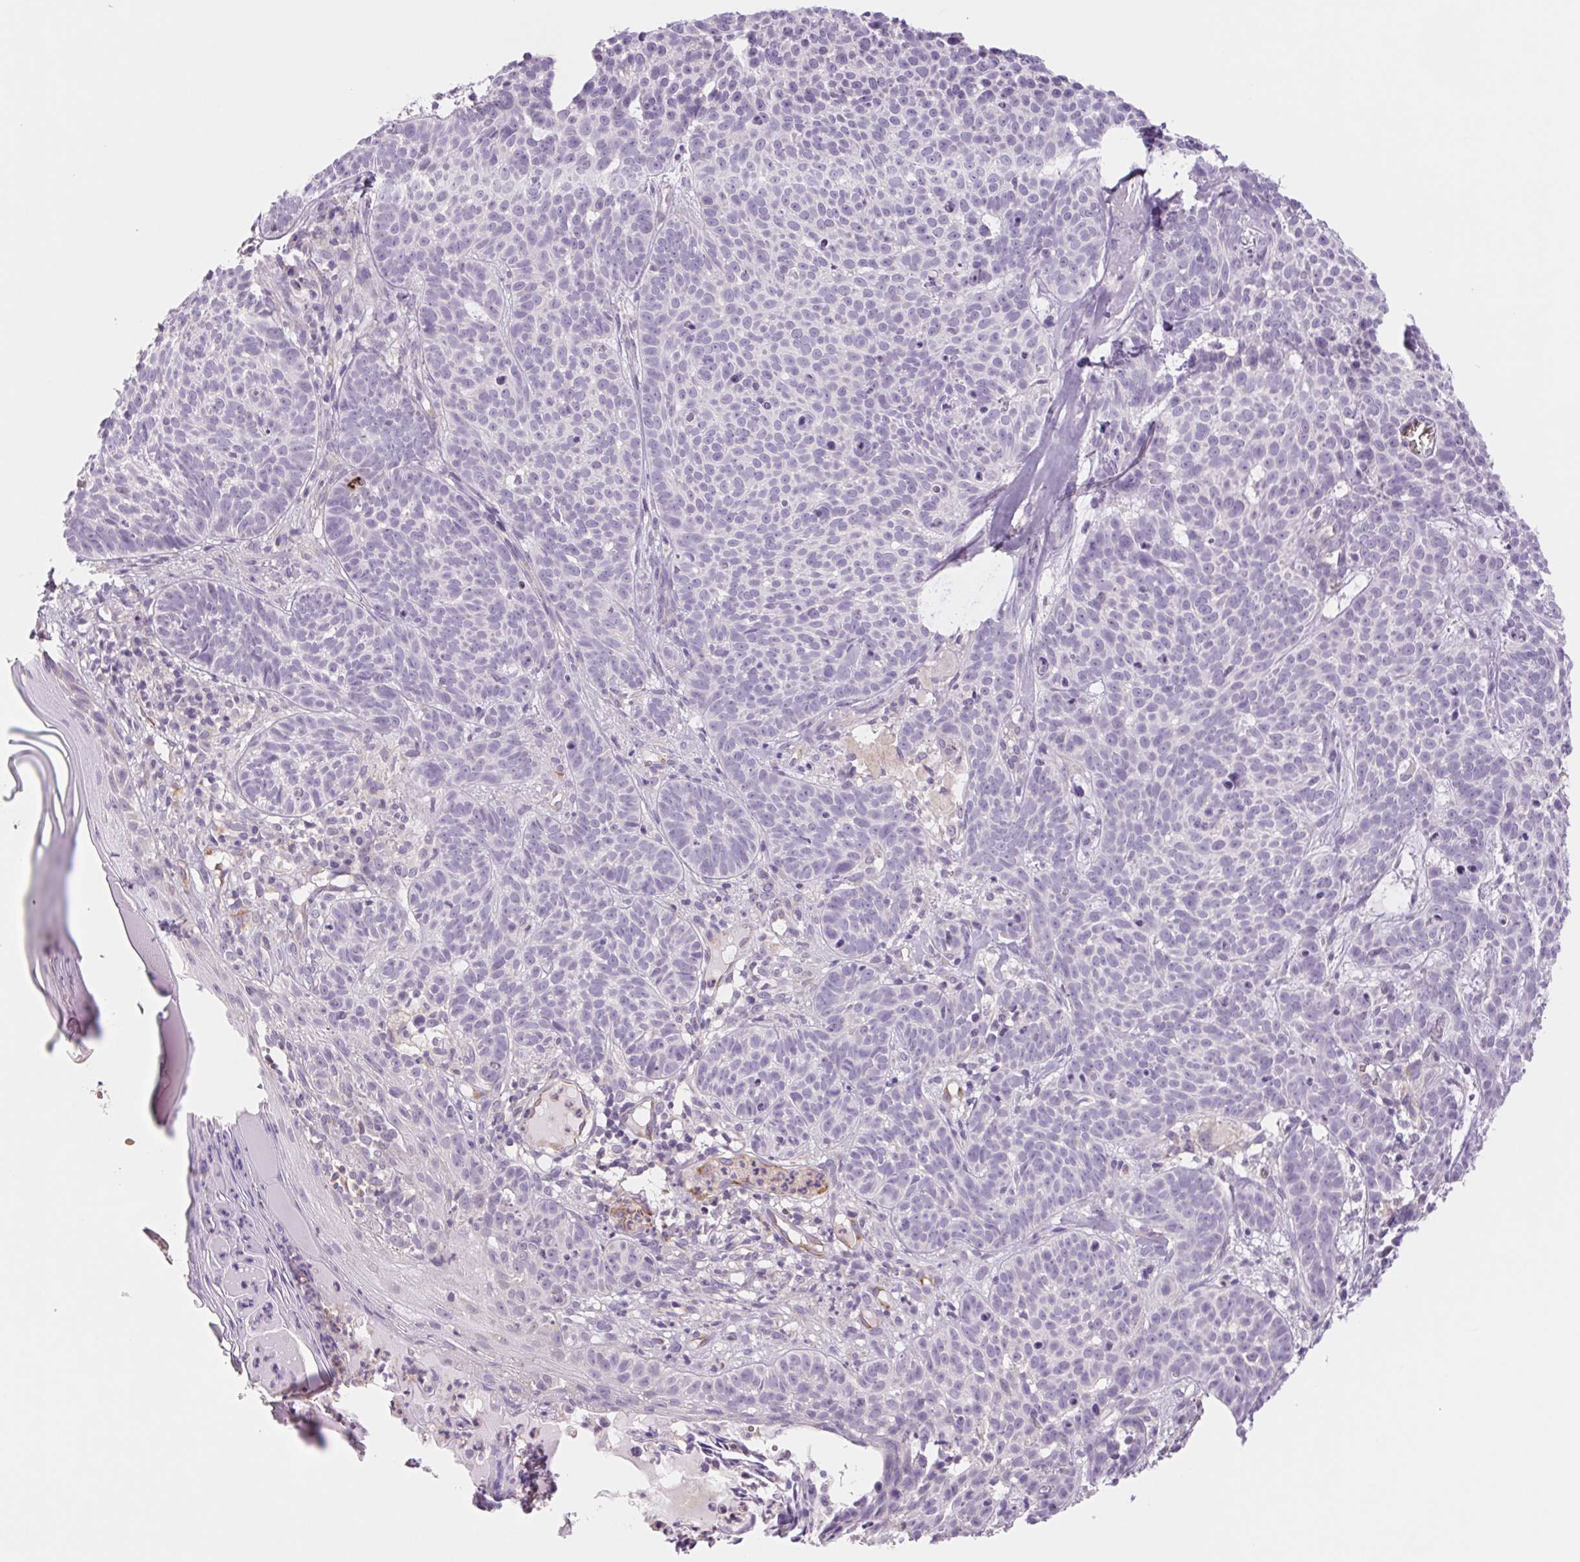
{"staining": {"intensity": "negative", "quantity": "none", "location": "none"}, "tissue": "skin cancer", "cell_type": "Tumor cells", "image_type": "cancer", "snomed": [{"axis": "morphology", "description": "Basal cell carcinoma"}, {"axis": "topography", "description": "Skin"}], "caption": "This micrograph is of basal cell carcinoma (skin) stained with immunohistochemistry to label a protein in brown with the nuclei are counter-stained blue. There is no staining in tumor cells. (DAB immunohistochemistry with hematoxylin counter stain).", "gene": "IGFL3", "patient": {"sex": "male", "age": 90}}